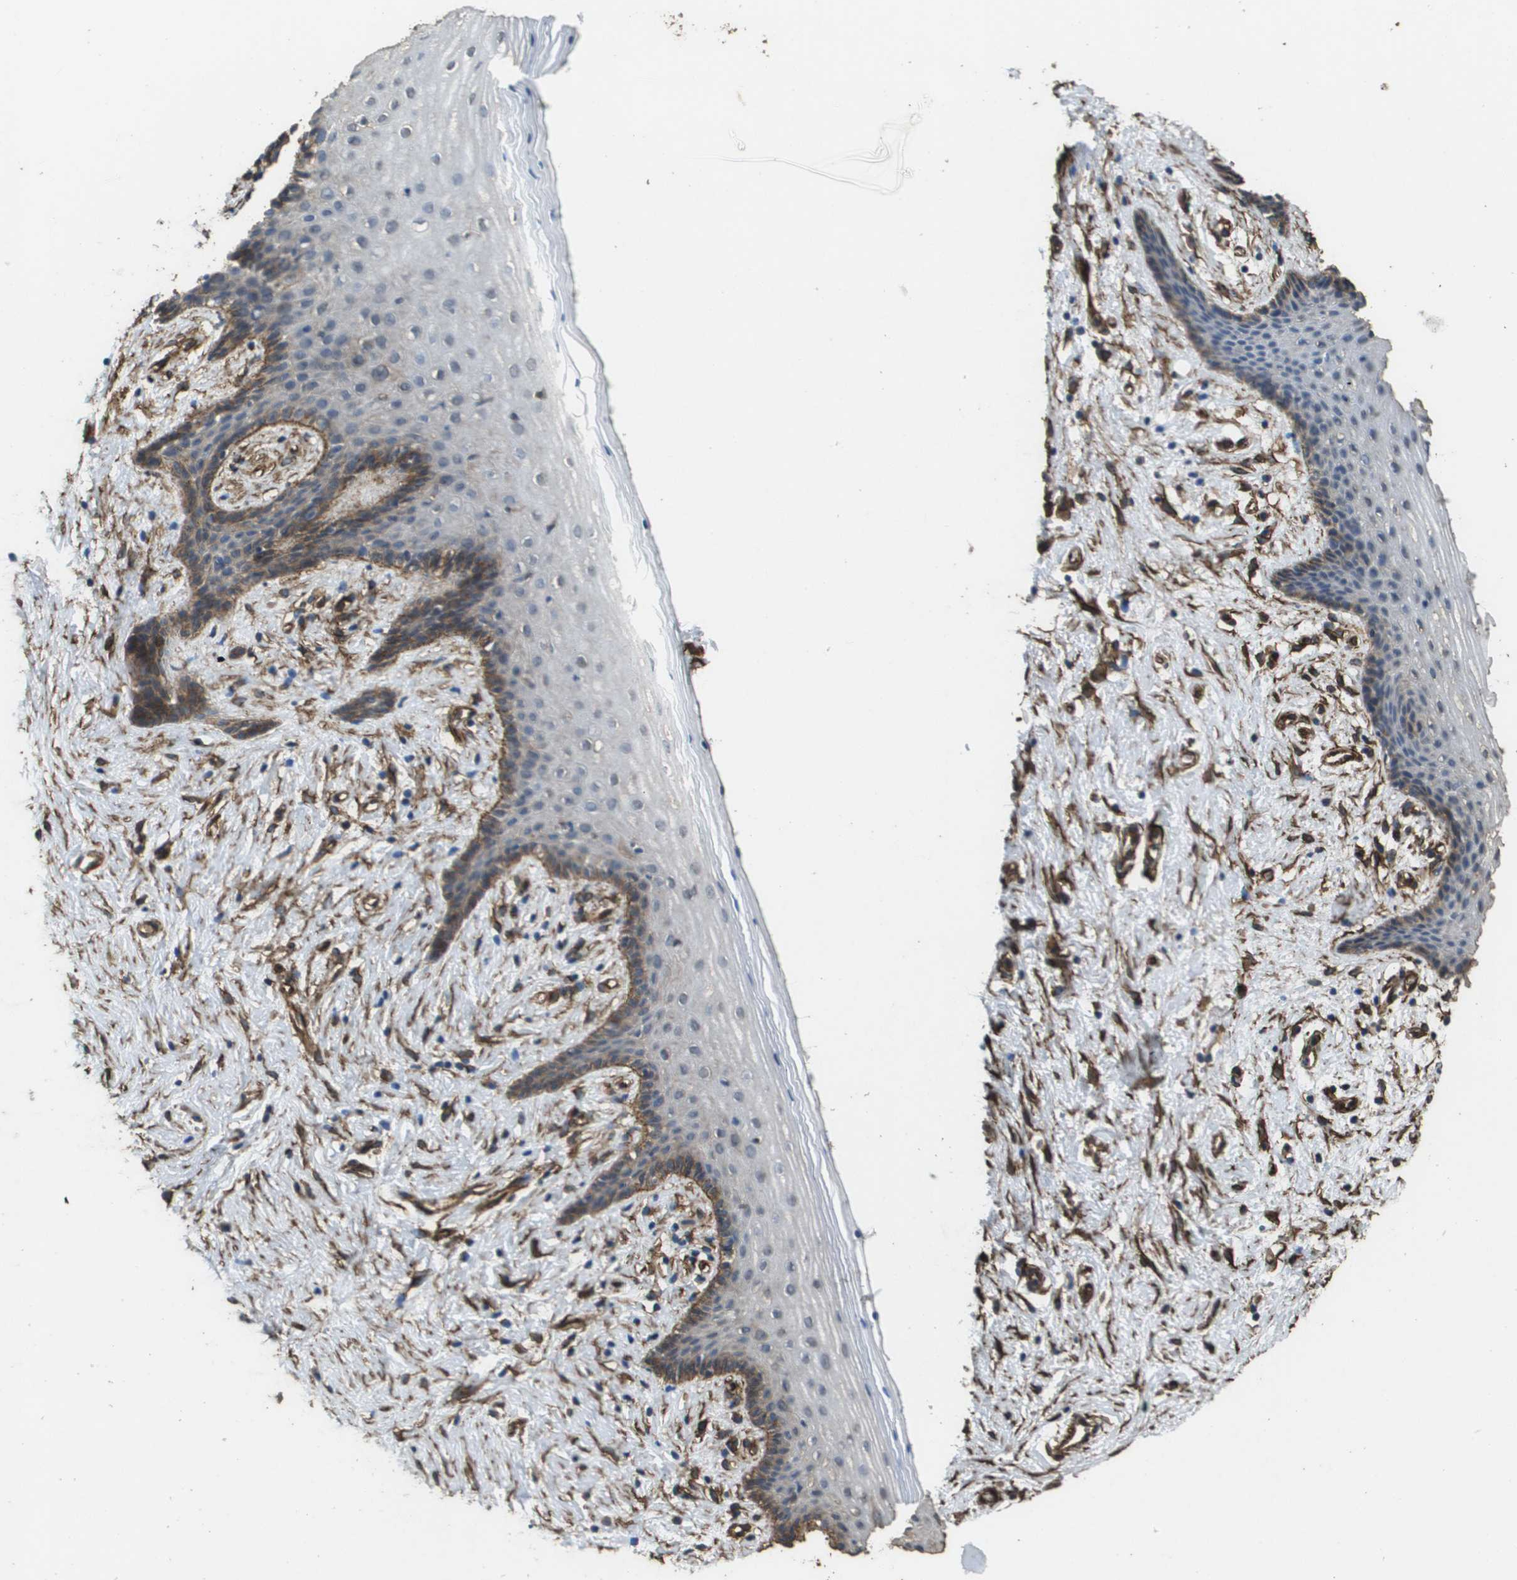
{"staining": {"intensity": "moderate", "quantity": "<25%", "location": "cytoplasmic/membranous"}, "tissue": "vagina", "cell_type": "Squamous epithelial cells", "image_type": "normal", "snomed": [{"axis": "morphology", "description": "Normal tissue, NOS"}, {"axis": "topography", "description": "Vagina"}], "caption": "Human vagina stained with a protein marker shows moderate staining in squamous epithelial cells.", "gene": "AAMP", "patient": {"sex": "female", "age": 44}}